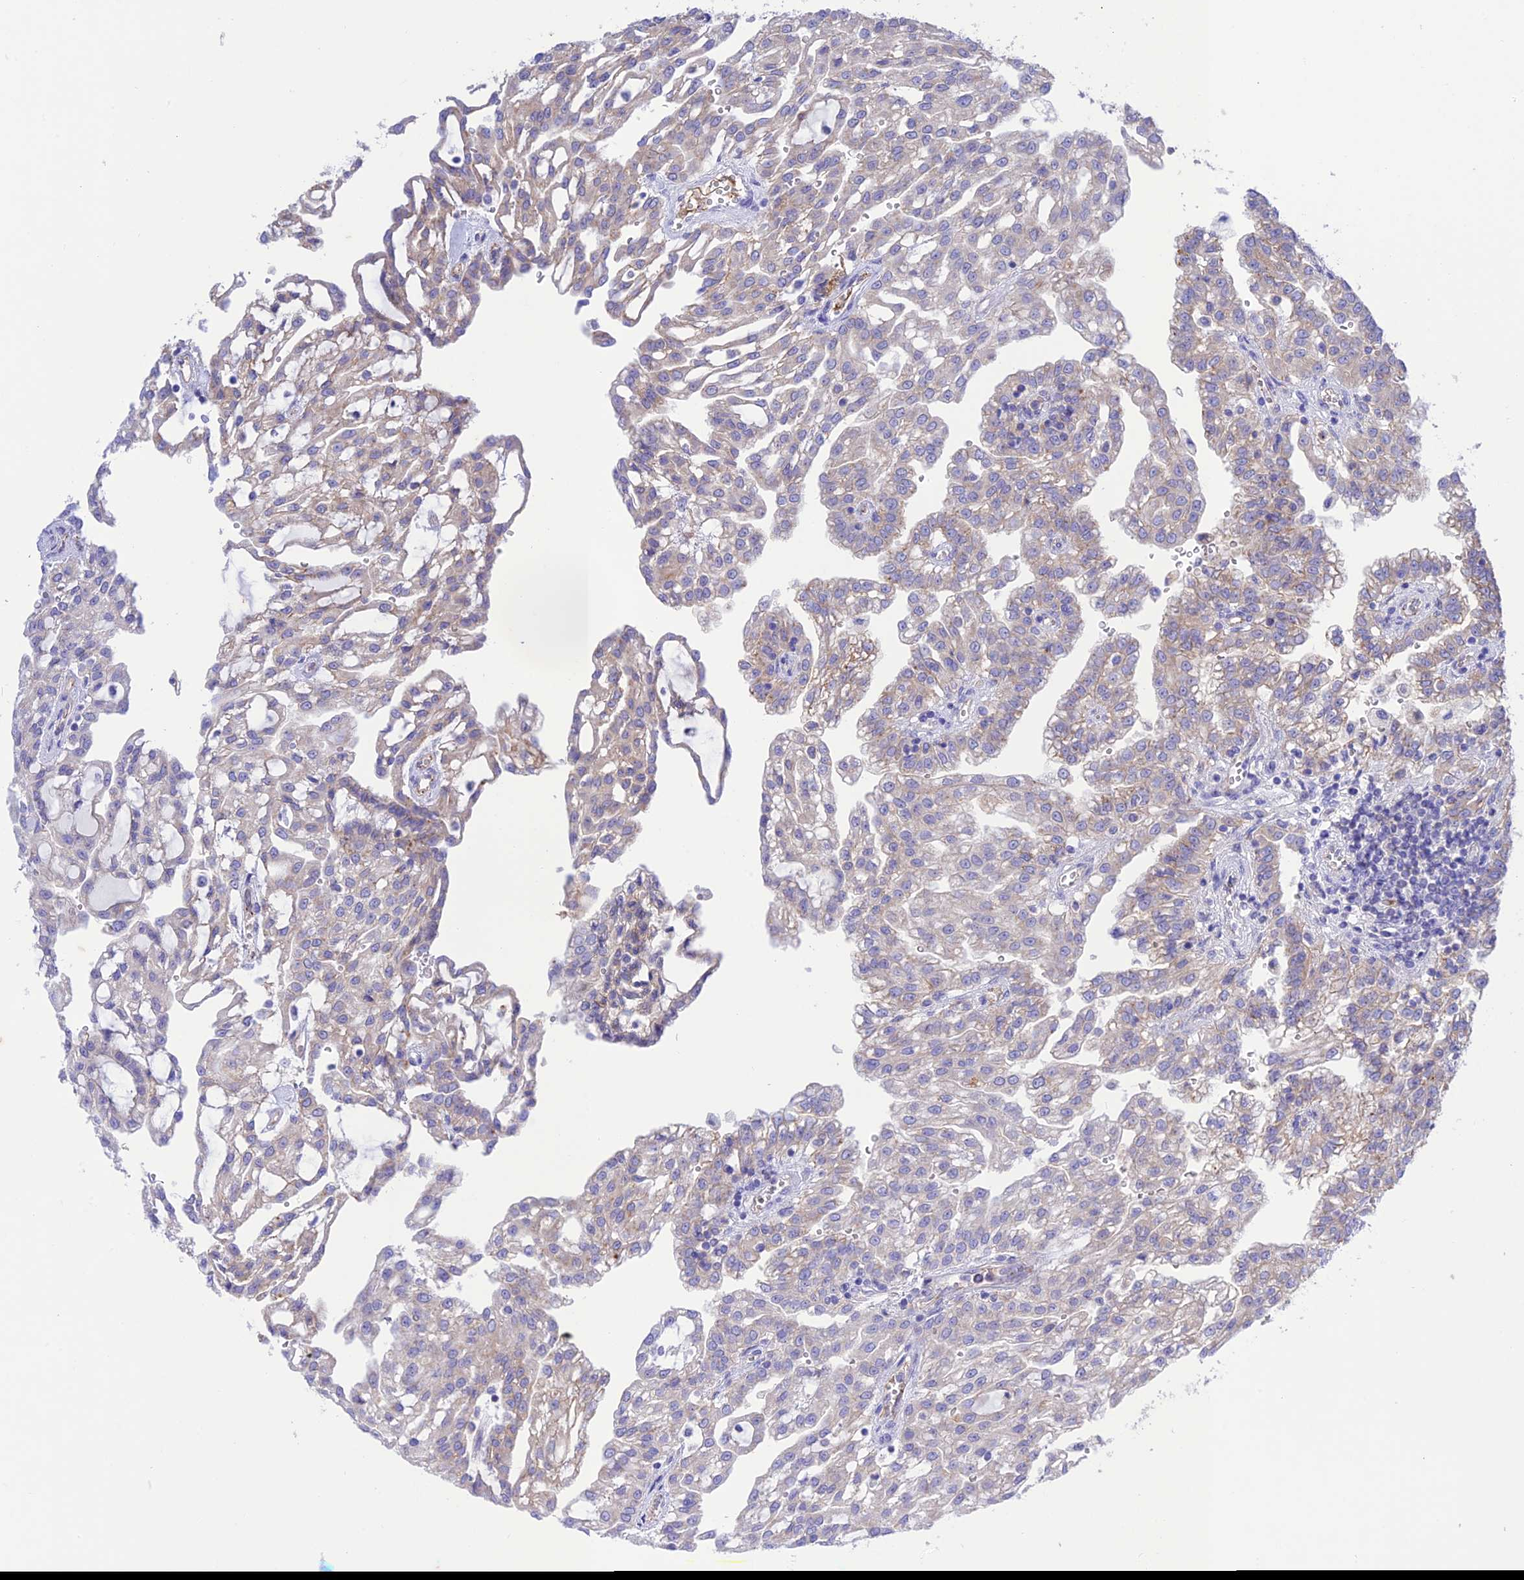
{"staining": {"intensity": "weak", "quantity": "<25%", "location": "cytoplasmic/membranous"}, "tissue": "renal cancer", "cell_type": "Tumor cells", "image_type": "cancer", "snomed": [{"axis": "morphology", "description": "Adenocarcinoma, NOS"}, {"axis": "topography", "description": "Kidney"}], "caption": "Immunohistochemistry micrograph of renal adenocarcinoma stained for a protein (brown), which shows no expression in tumor cells.", "gene": "CHSY3", "patient": {"sex": "male", "age": 63}}